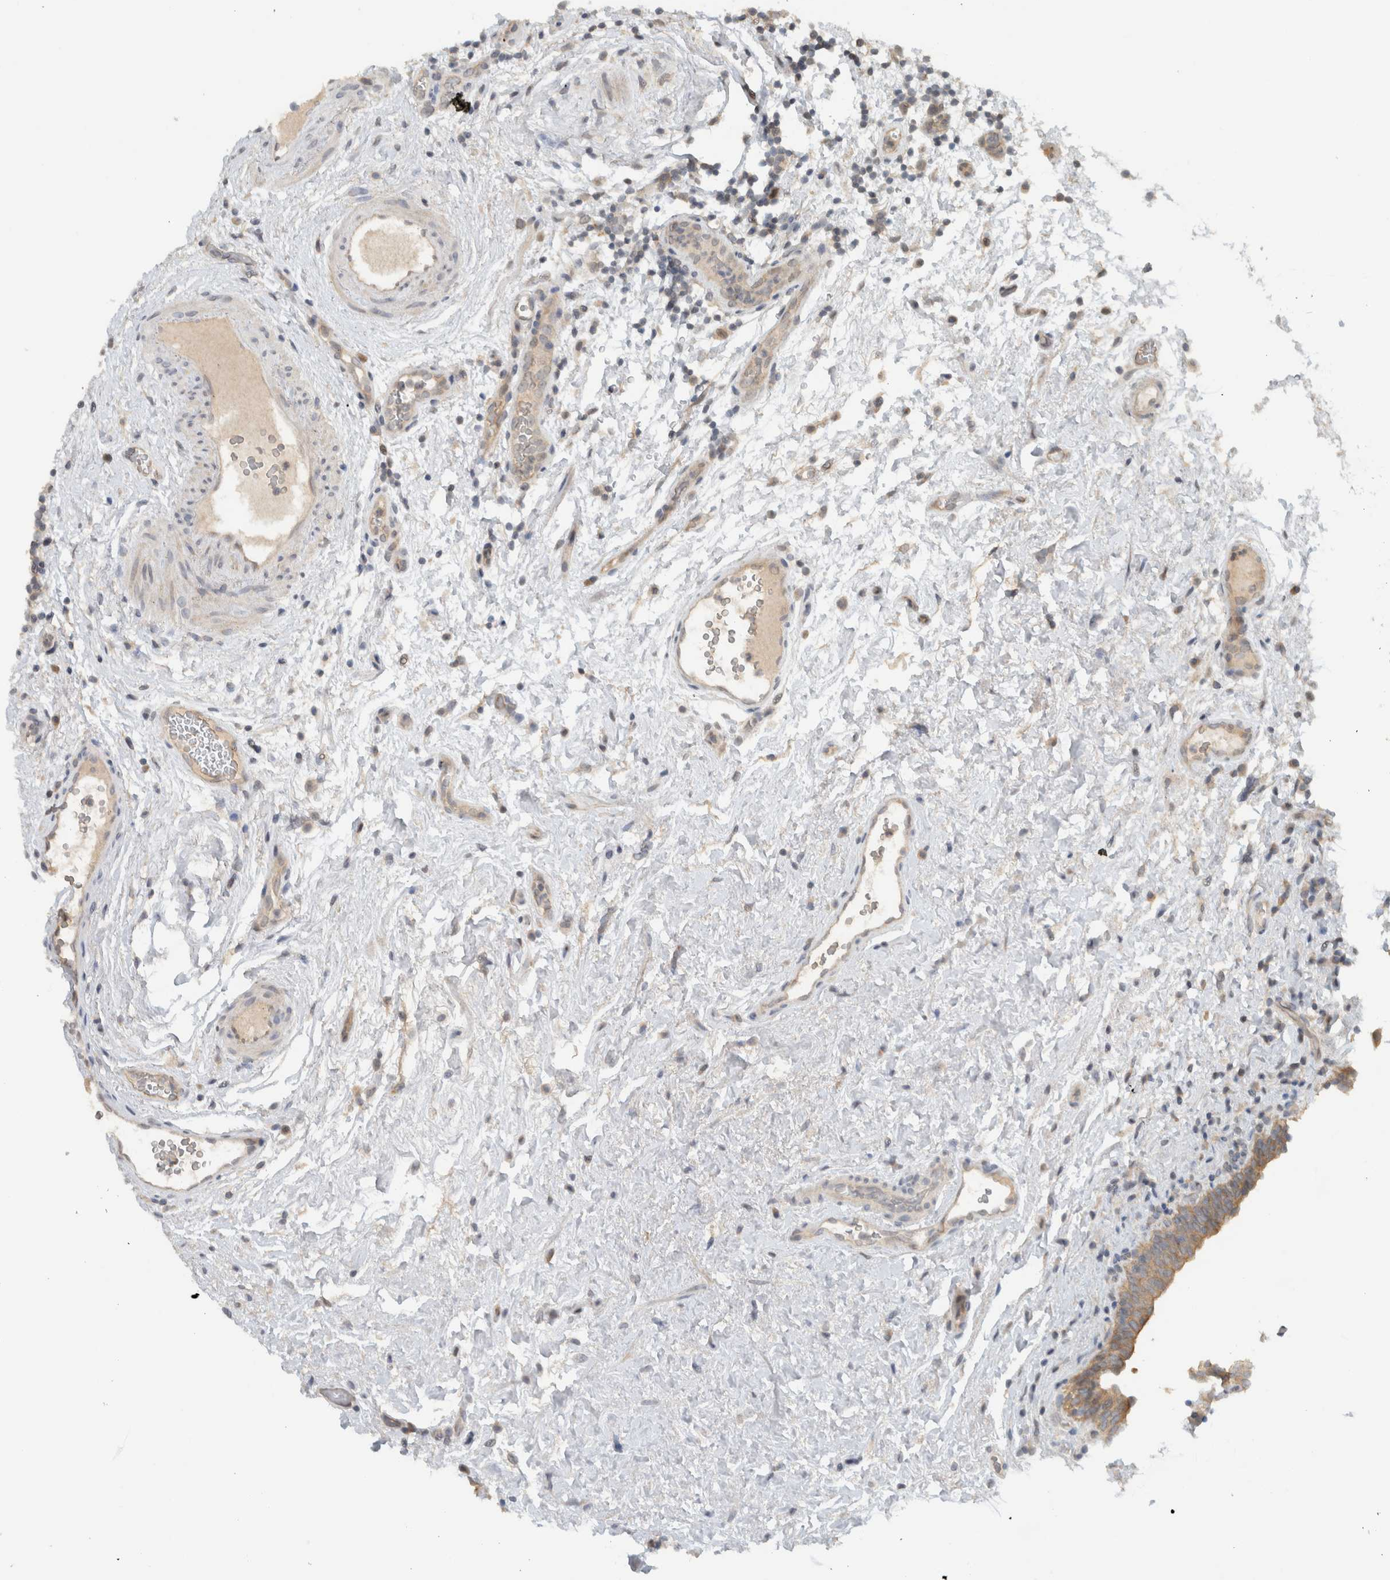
{"staining": {"intensity": "moderate", "quantity": ">75%", "location": "cytoplasmic/membranous"}, "tissue": "urinary bladder", "cell_type": "Urothelial cells", "image_type": "normal", "snomed": [{"axis": "morphology", "description": "Normal tissue, NOS"}, {"axis": "topography", "description": "Urinary bladder"}], "caption": "IHC micrograph of normal urinary bladder: urinary bladder stained using IHC reveals medium levels of moderate protein expression localized specifically in the cytoplasmic/membranous of urothelial cells, appearing as a cytoplasmic/membranous brown color.", "gene": "ERCC6L2", "patient": {"sex": "male", "age": 83}}